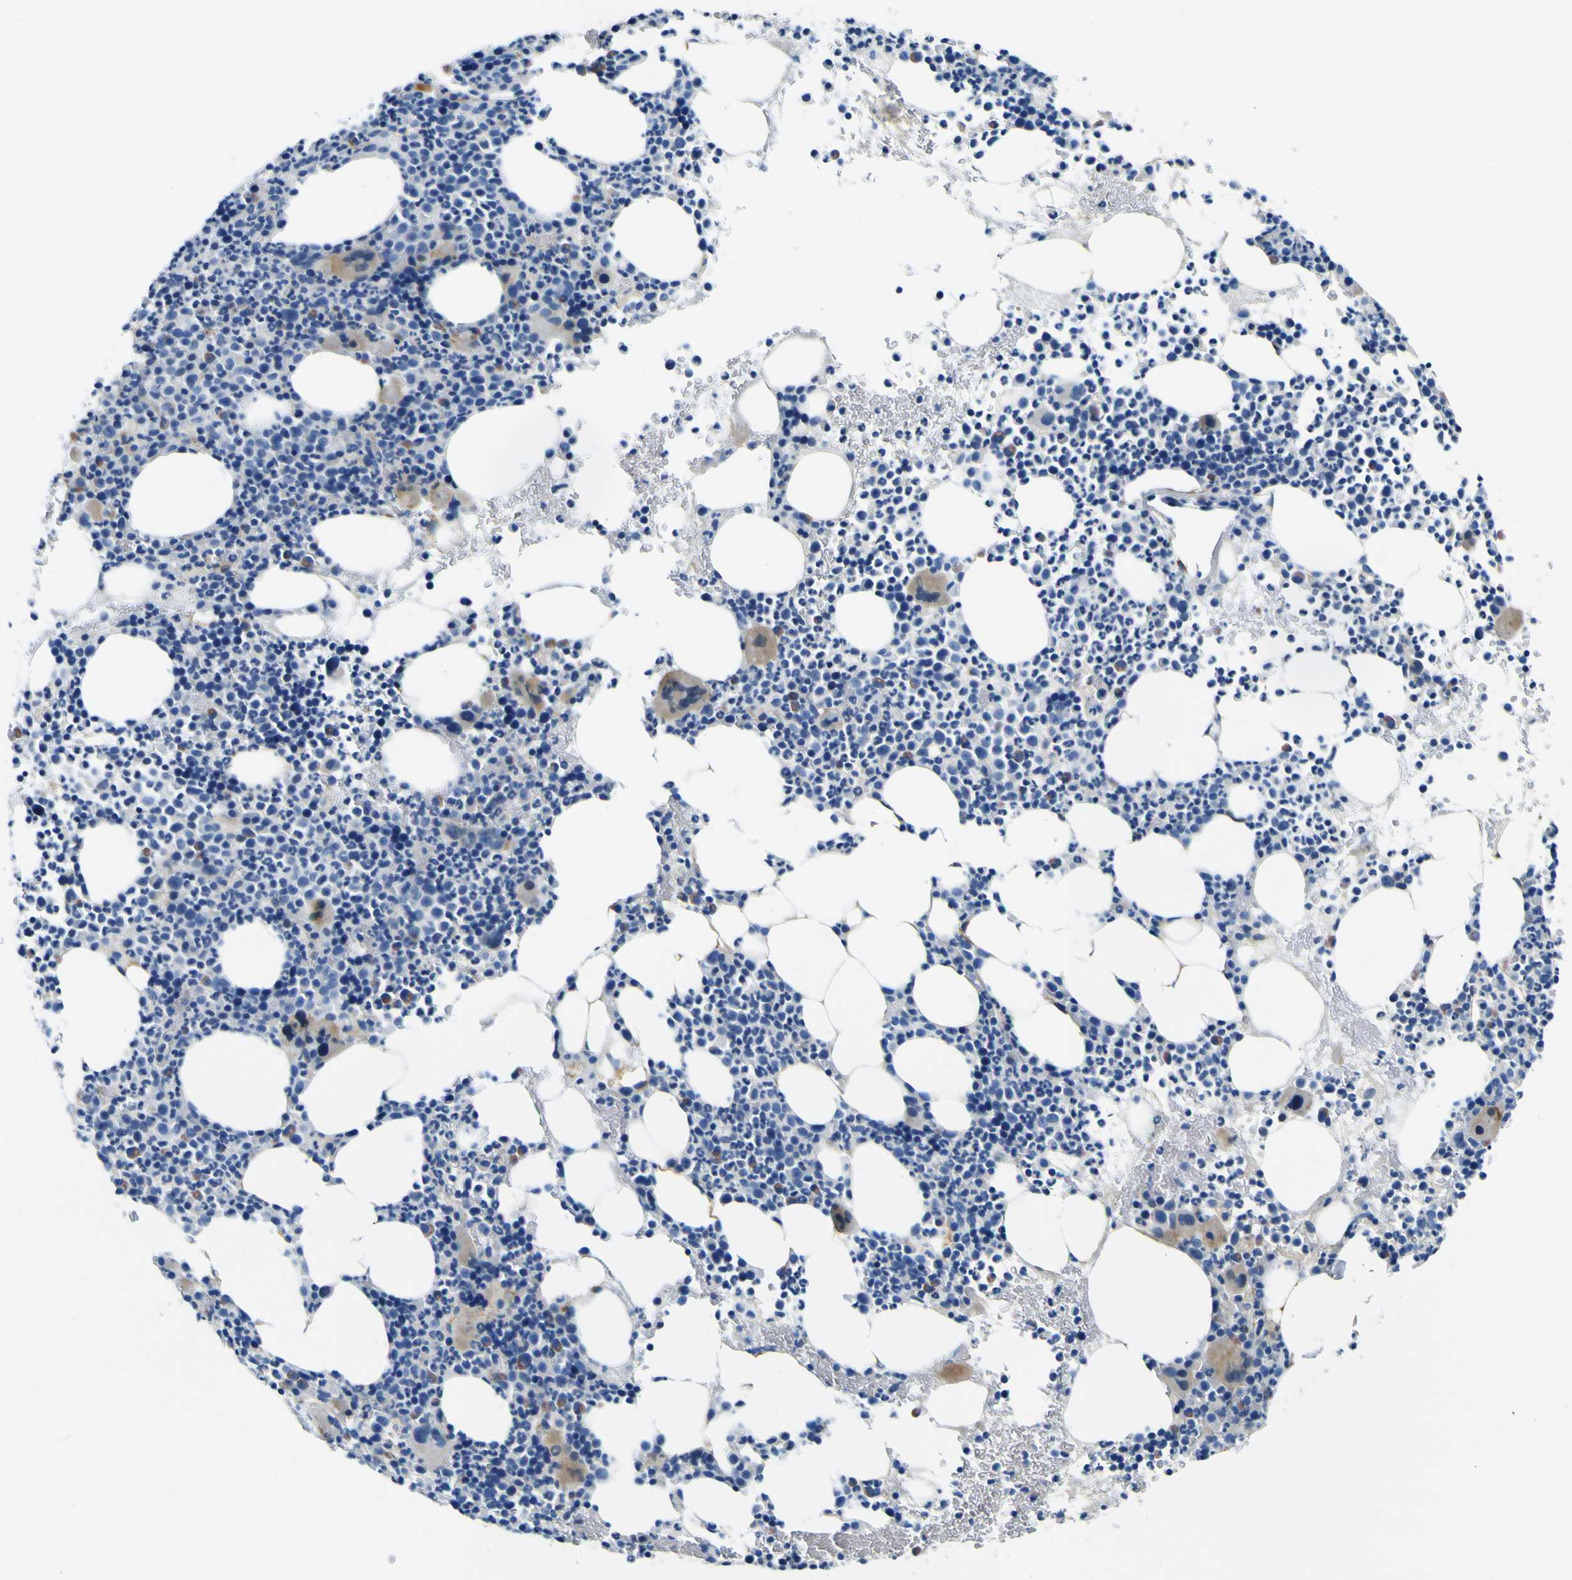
{"staining": {"intensity": "weak", "quantity": "<25%", "location": "cytoplasmic/membranous"}, "tissue": "bone marrow", "cell_type": "Hematopoietic cells", "image_type": "normal", "snomed": [{"axis": "morphology", "description": "Normal tissue, NOS"}, {"axis": "morphology", "description": "Inflammation, NOS"}, {"axis": "topography", "description": "Bone marrow"}], "caption": "An immunohistochemistry micrograph of normal bone marrow is shown. There is no staining in hematopoietic cells of bone marrow.", "gene": "ADGRA2", "patient": {"sex": "male", "age": 73}}